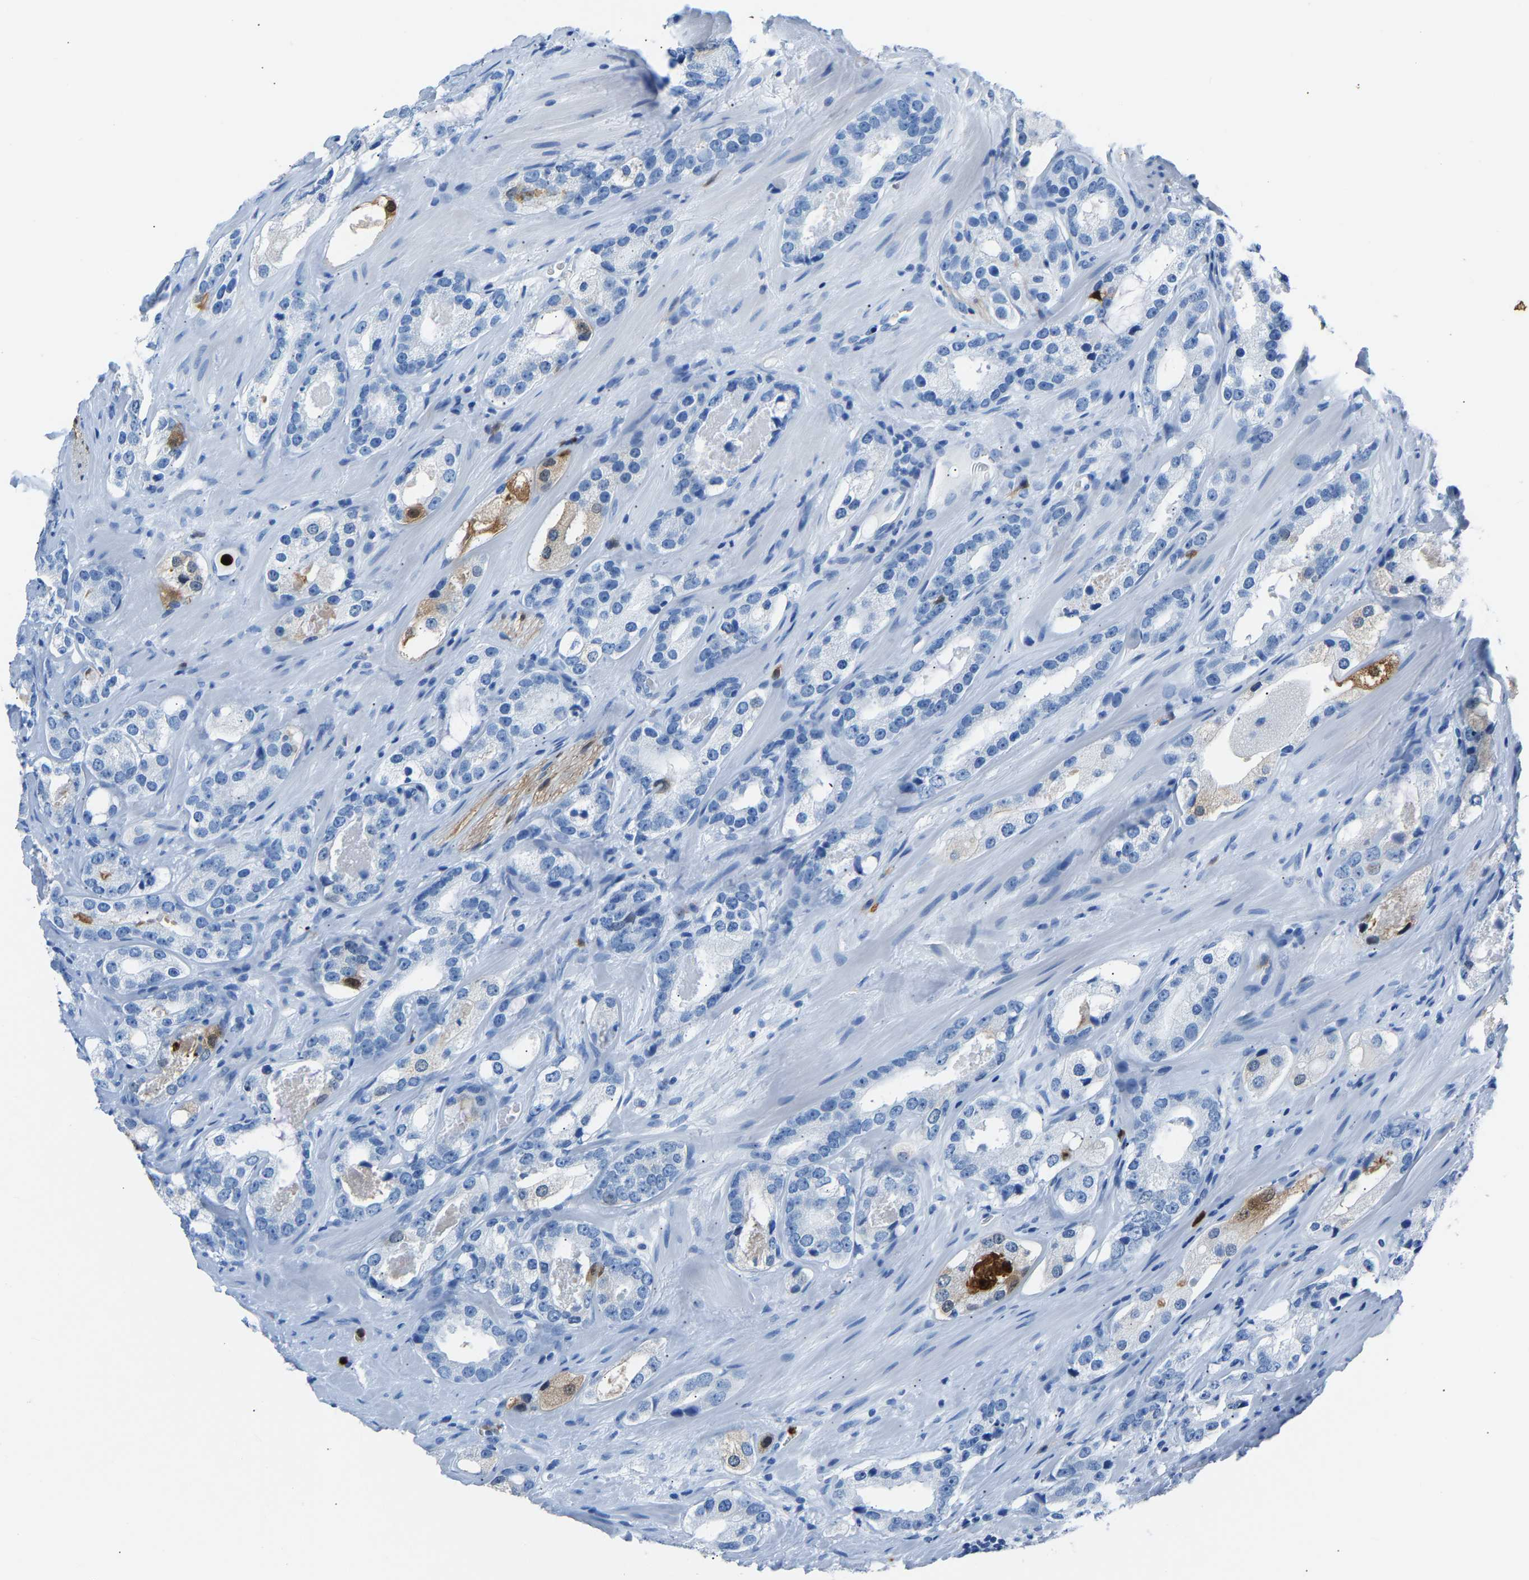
{"staining": {"intensity": "weak", "quantity": "<25%", "location": "cytoplasmic/membranous"}, "tissue": "prostate cancer", "cell_type": "Tumor cells", "image_type": "cancer", "snomed": [{"axis": "morphology", "description": "Adenocarcinoma, High grade"}, {"axis": "topography", "description": "Prostate"}], "caption": "High power microscopy micrograph of an immunohistochemistry micrograph of adenocarcinoma (high-grade) (prostate), revealing no significant staining in tumor cells. Nuclei are stained in blue.", "gene": "S100P", "patient": {"sex": "male", "age": 63}}